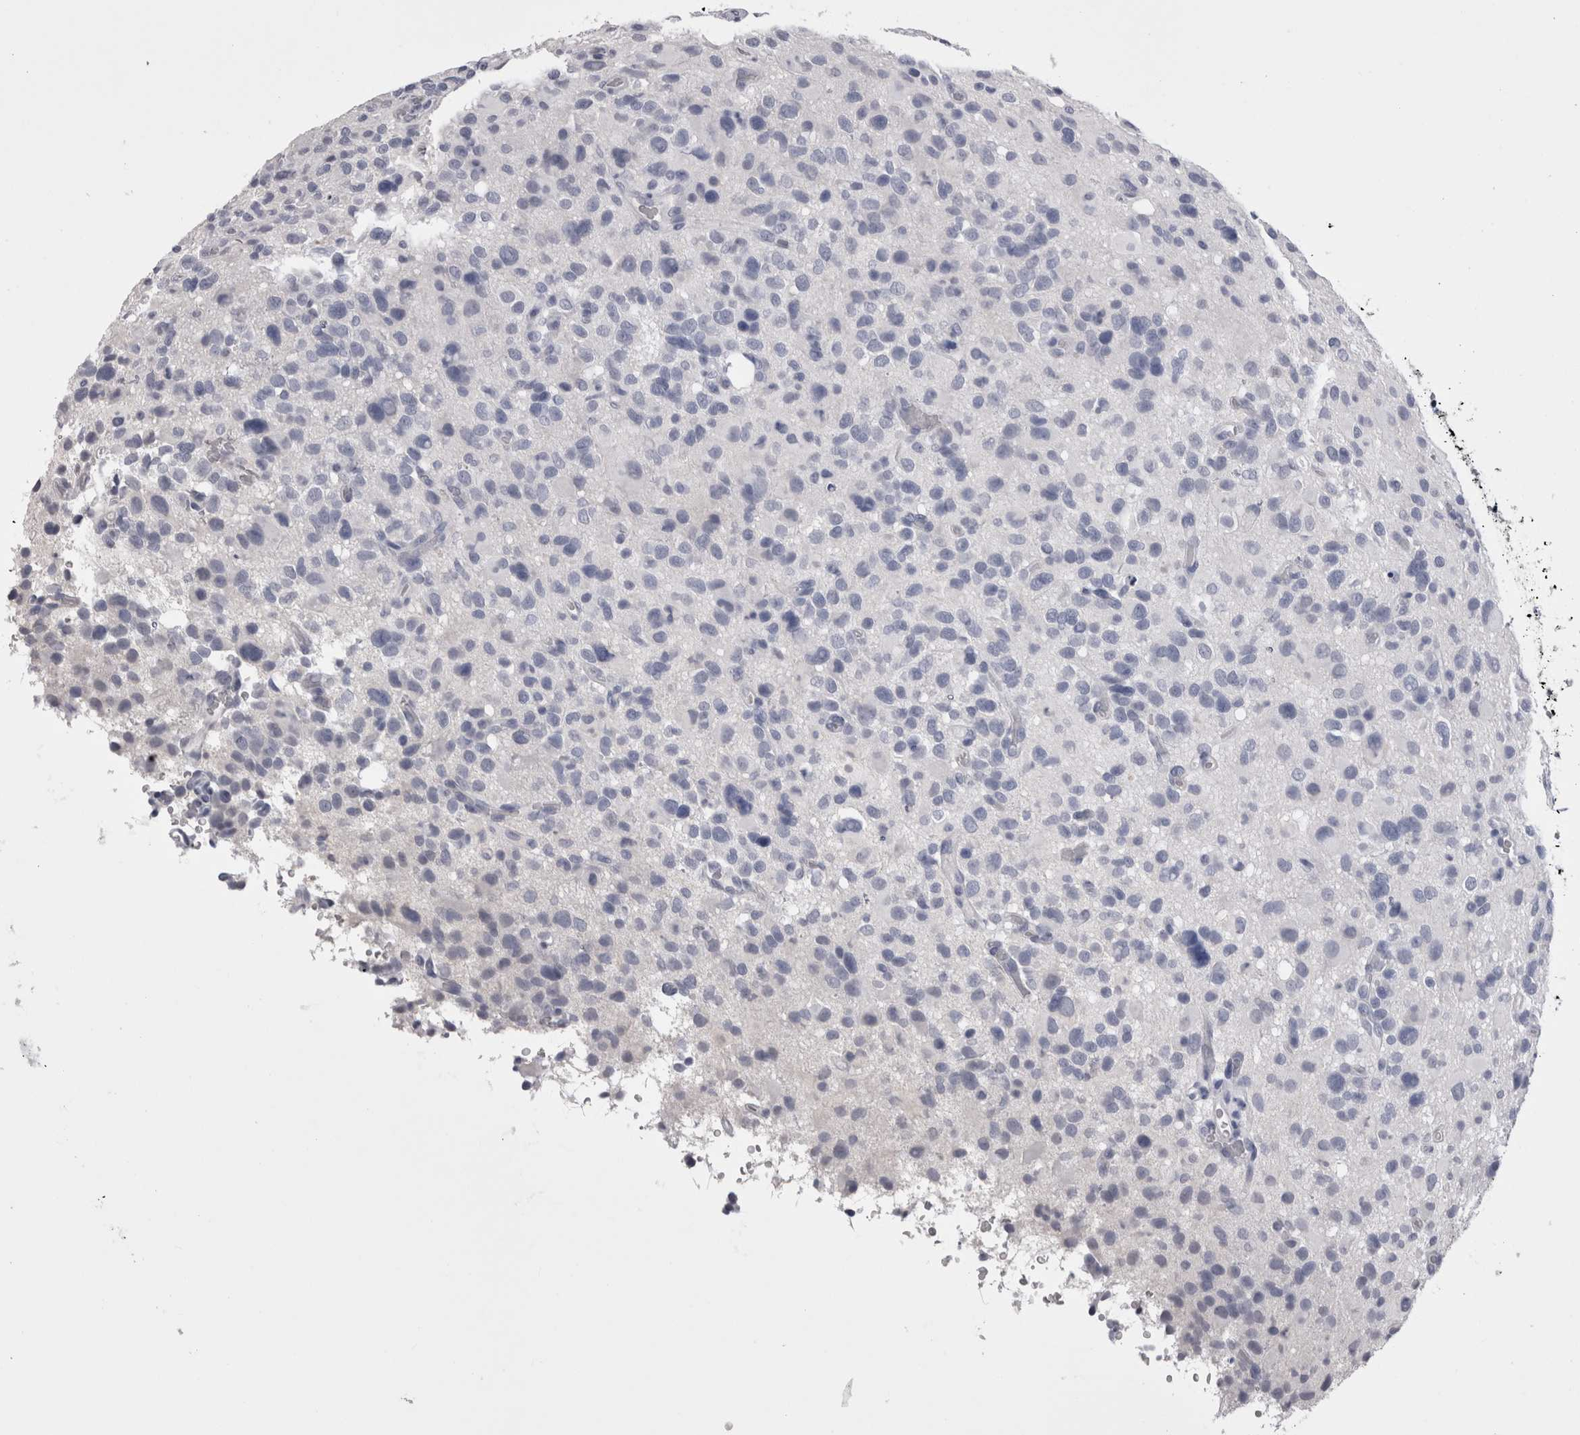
{"staining": {"intensity": "negative", "quantity": "none", "location": "none"}, "tissue": "glioma", "cell_type": "Tumor cells", "image_type": "cancer", "snomed": [{"axis": "morphology", "description": "Glioma, malignant, High grade"}, {"axis": "topography", "description": "Brain"}], "caption": "Glioma stained for a protein using immunohistochemistry exhibits no expression tumor cells.", "gene": "CDHR5", "patient": {"sex": "male", "age": 48}}